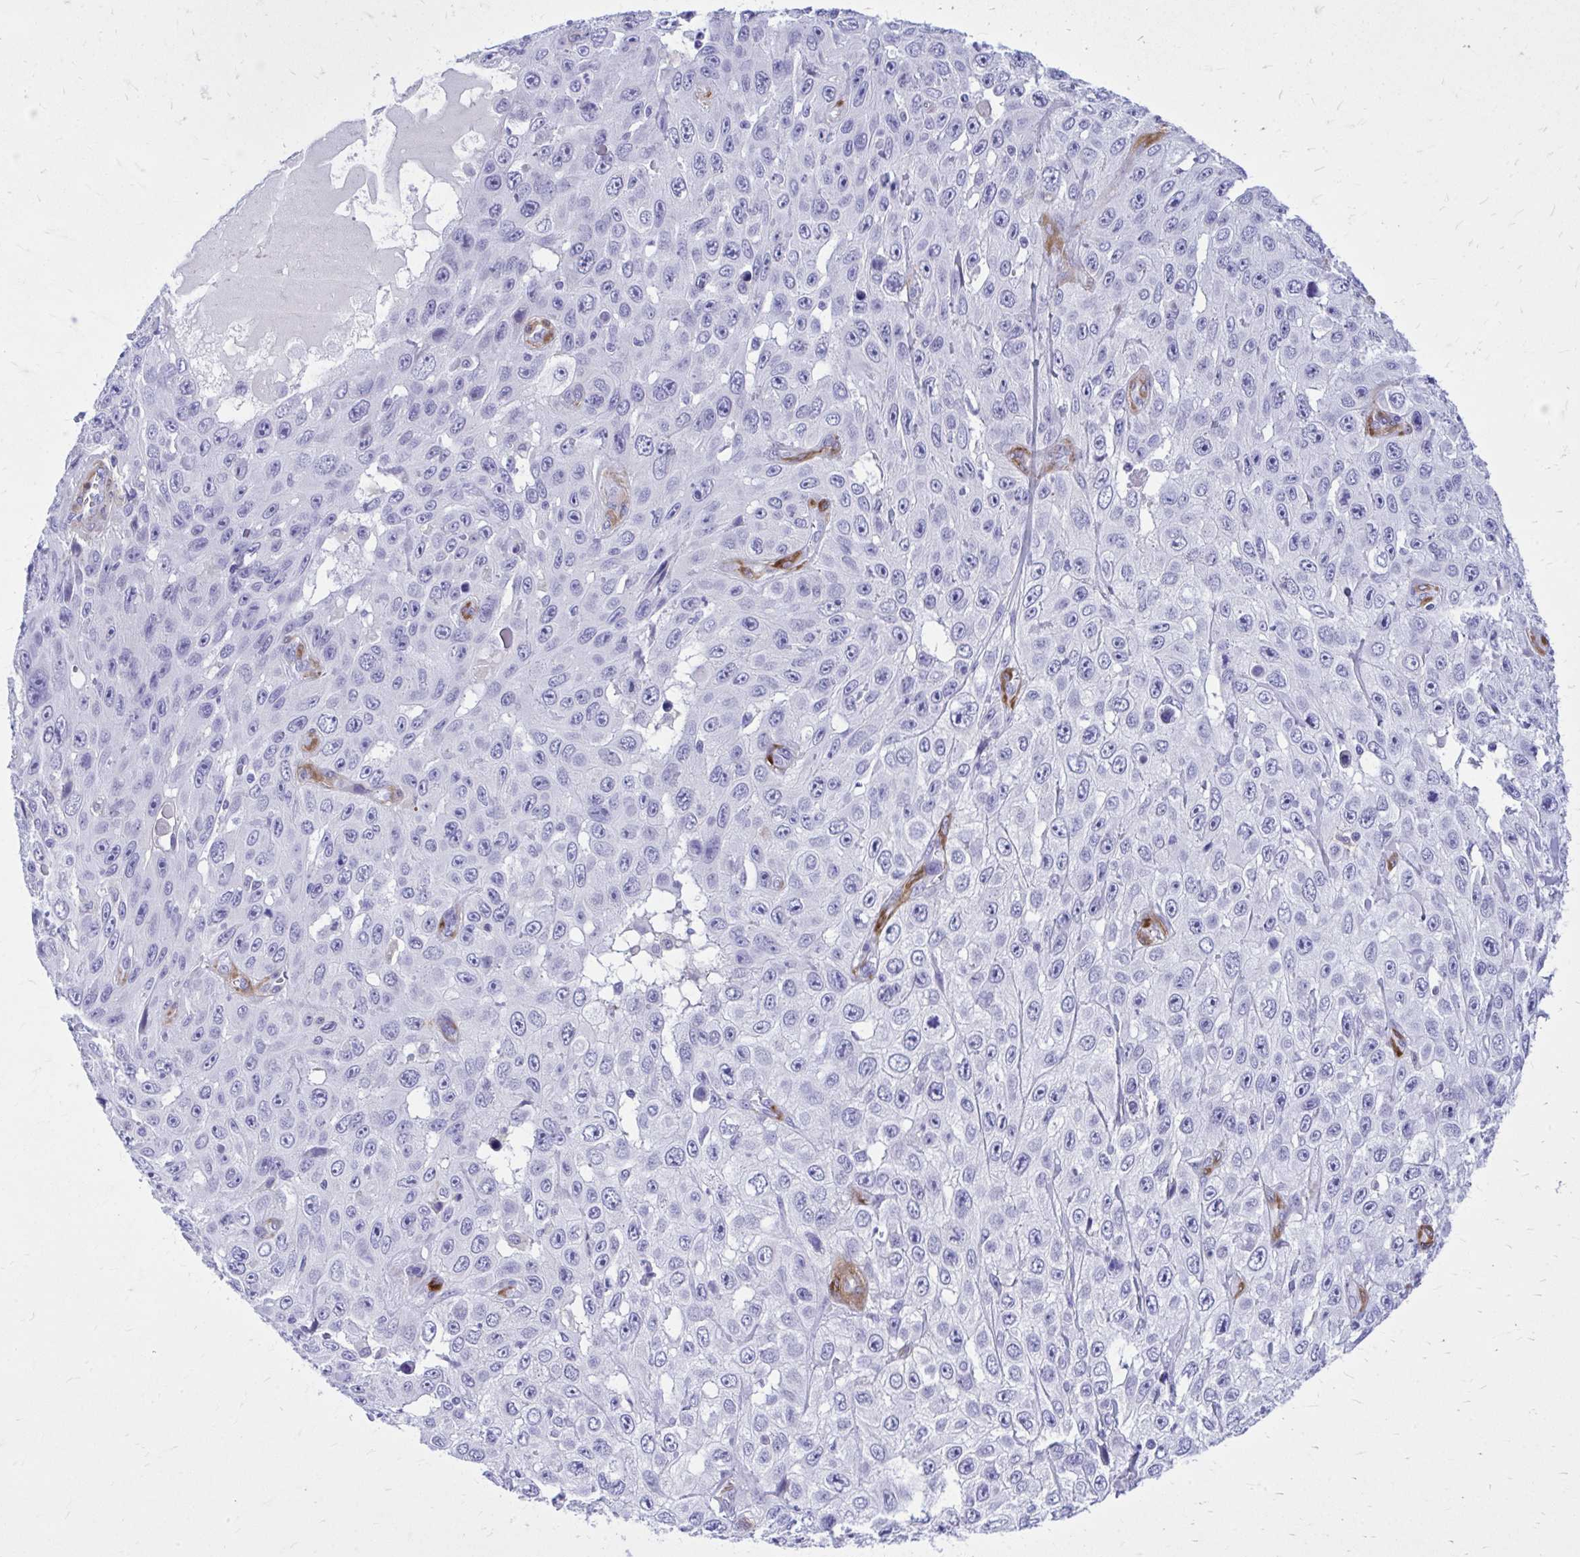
{"staining": {"intensity": "negative", "quantity": "none", "location": "none"}, "tissue": "skin cancer", "cell_type": "Tumor cells", "image_type": "cancer", "snomed": [{"axis": "morphology", "description": "Squamous cell carcinoma, NOS"}, {"axis": "topography", "description": "Skin"}], "caption": "Skin squamous cell carcinoma was stained to show a protein in brown. There is no significant positivity in tumor cells.", "gene": "EPB41L1", "patient": {"sex": "male", "age": 82}}